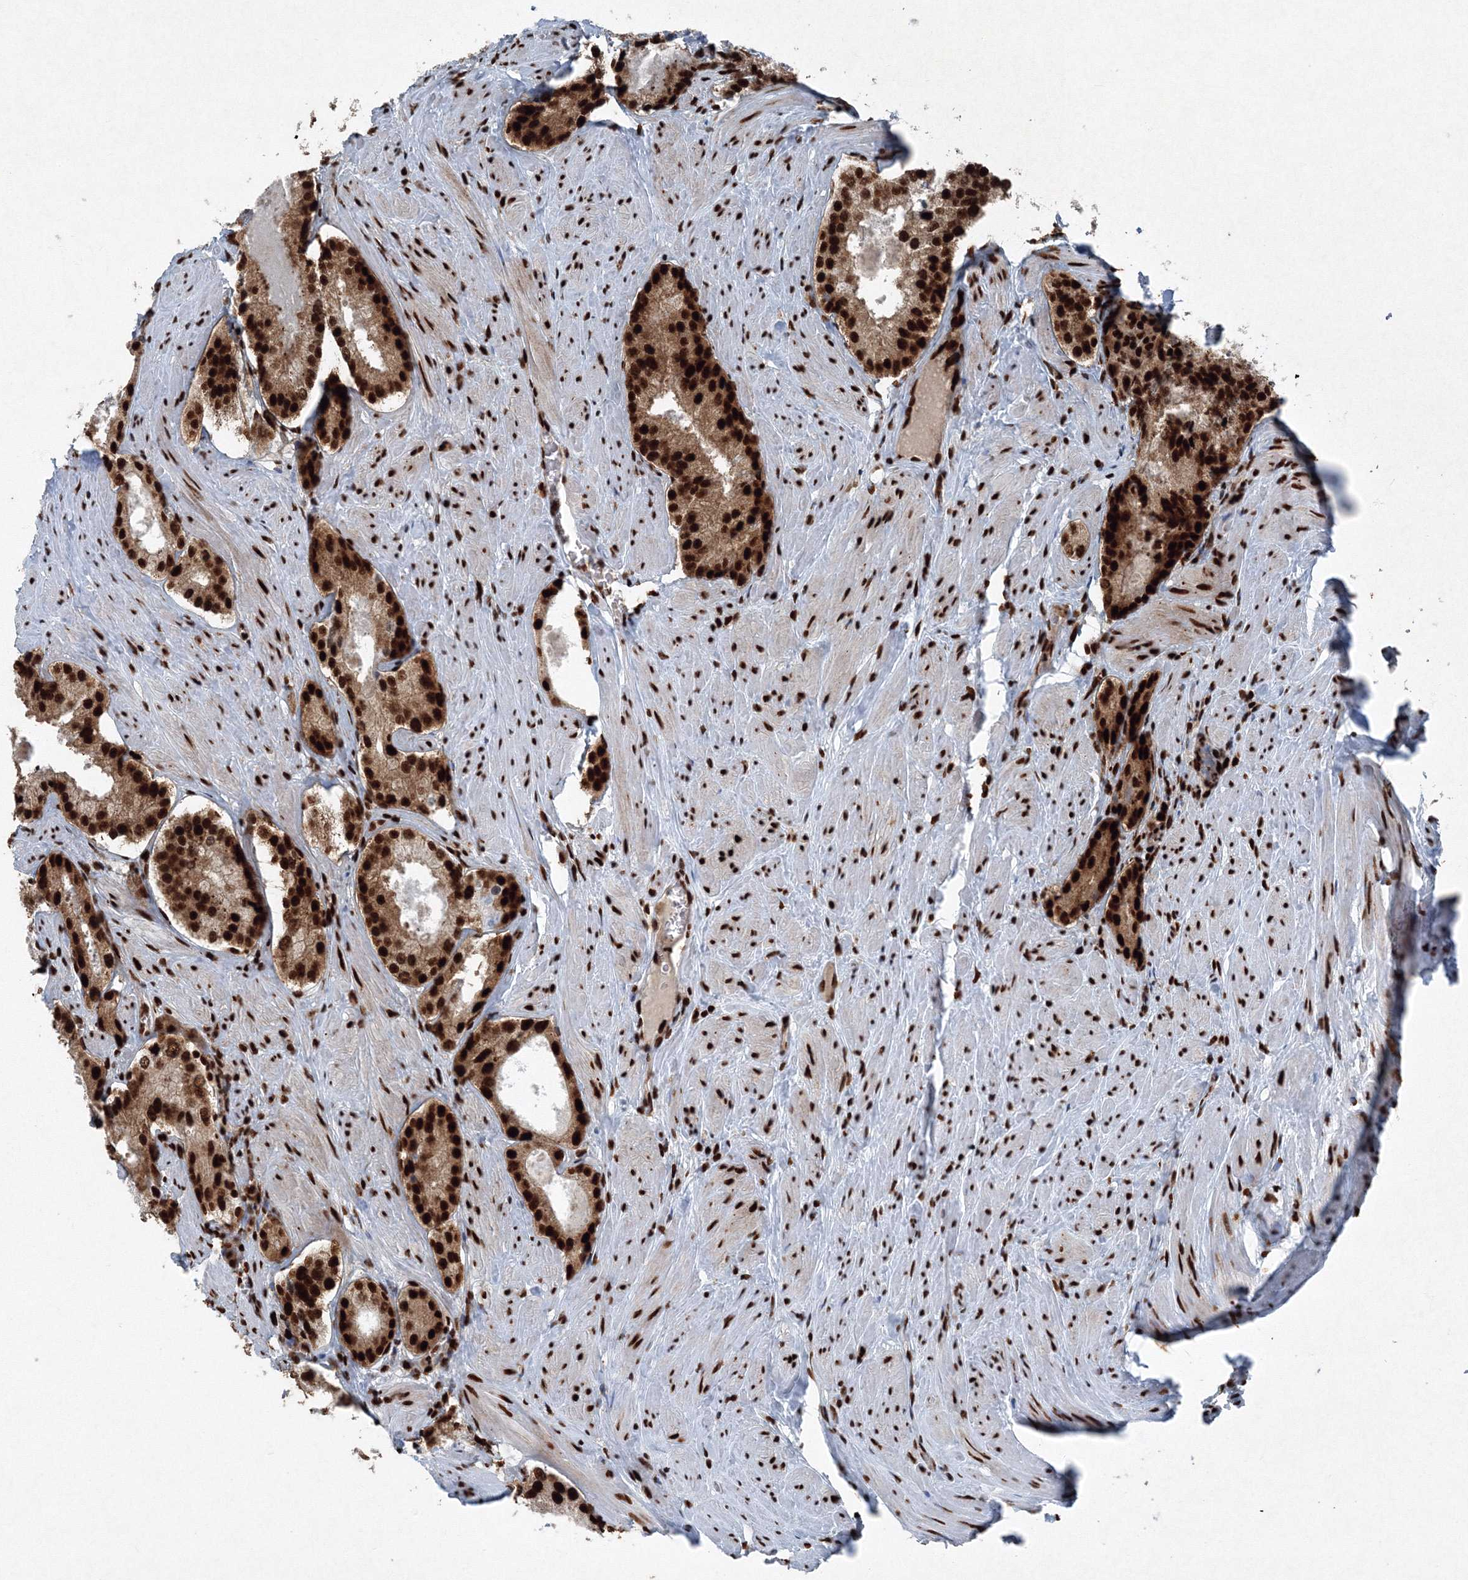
{"staining": {"intensity": "strong", "quantity": ">75%", "location": "cytoplasmic/membranous,nuclear"}, "tissue": "prostate cancer", "cell_type": "Tumor cells", "image_type": "cancer", "snomed": [{"axis": "morphology", "description": "Adenocarcinoma, Low grade"}, {"axis": "topography", "description": "Prostate"}], "caption": "A micrograph of prostate cancer (low-grade adenocarcinoma) stained for a protein displays strong cytoplasmic/membranous and nuclear brown staining in tumor cells. Using DAB (3,3'-diaminobenzidine) (brown) and hematoxylin (blue) stains, captured at high magnification using brightfield microscopy.", "gene": "SNRPC", "patient": {"sex": "male", "age": 54}}